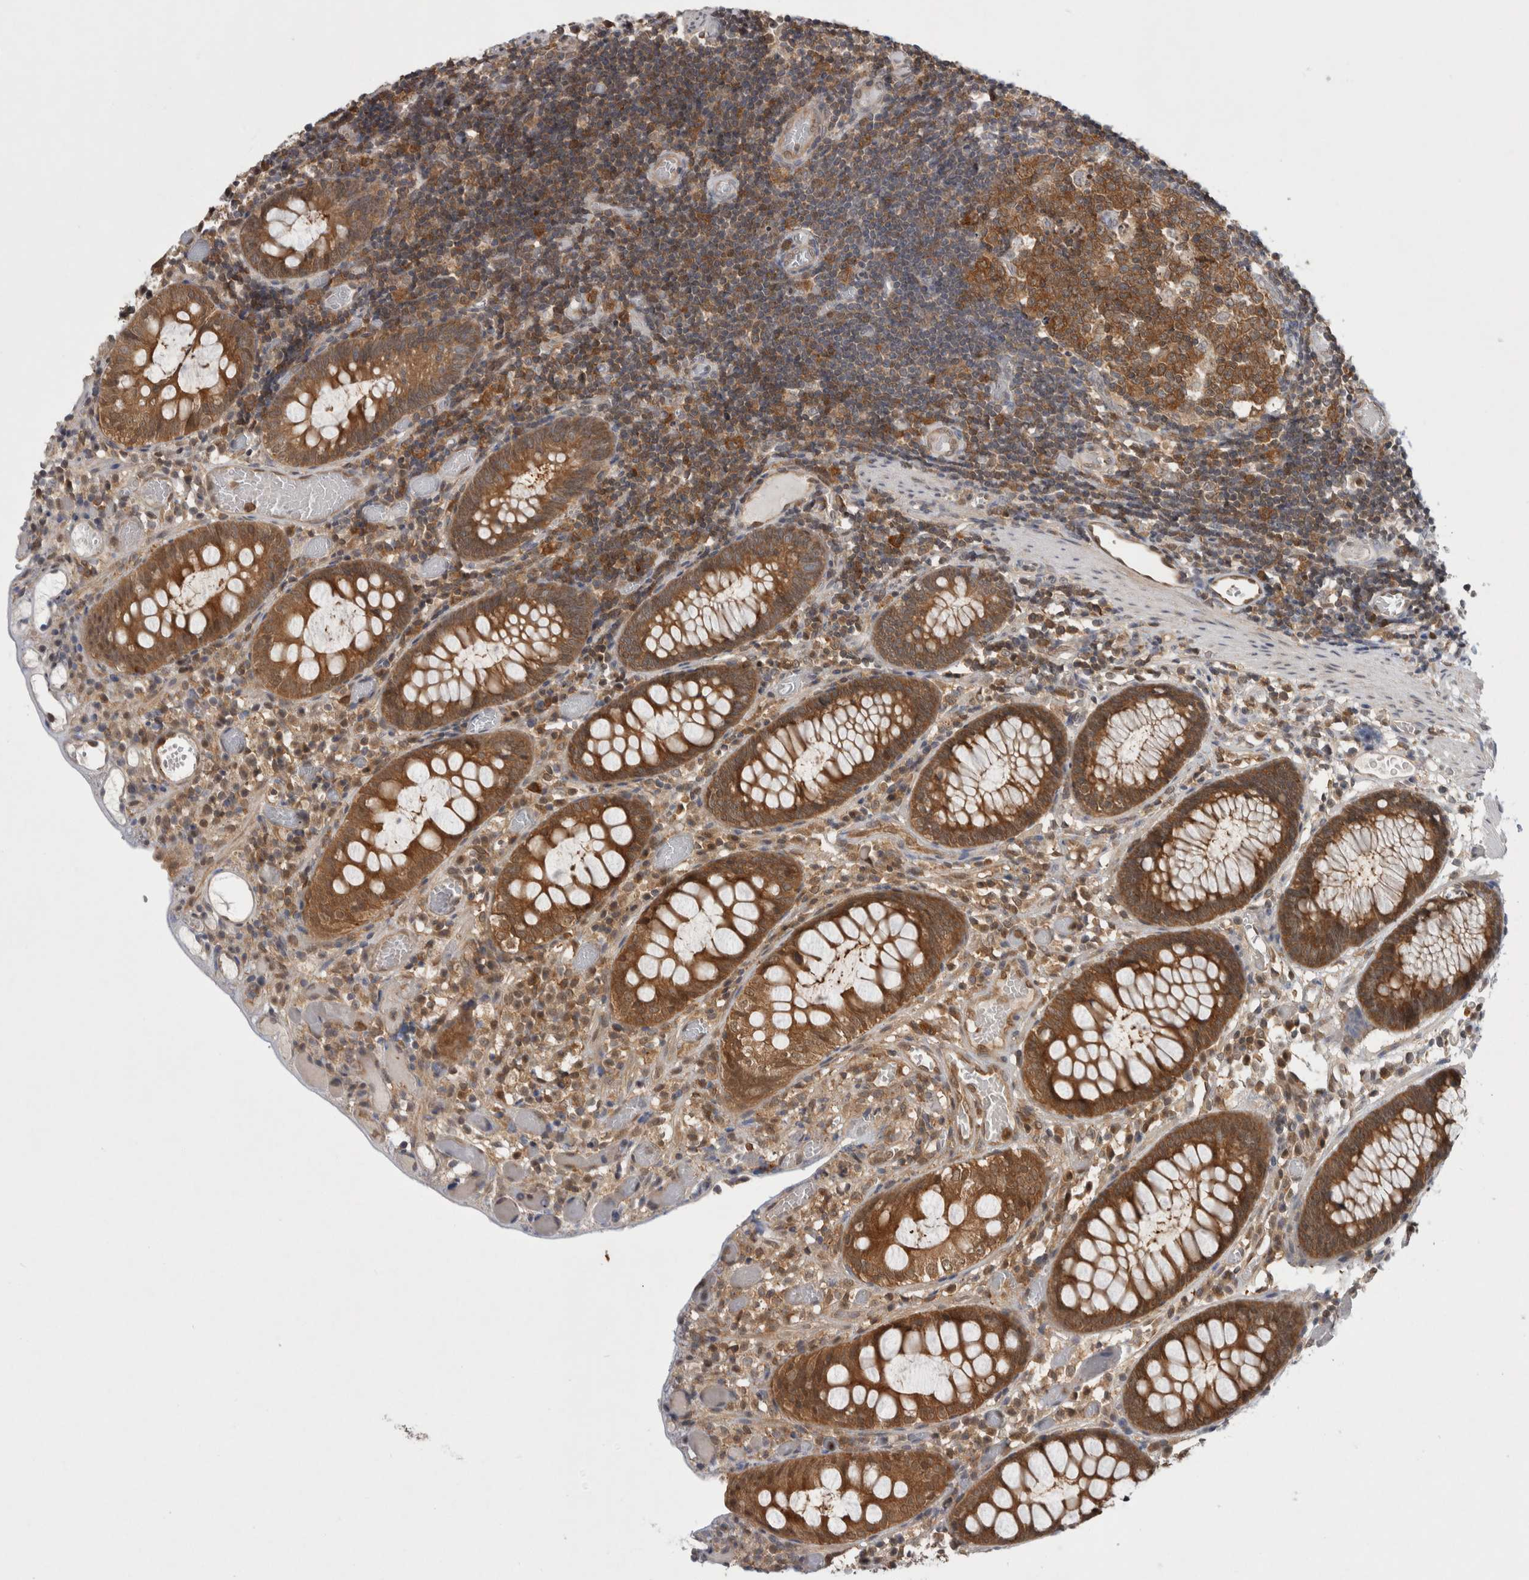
{"staining": {"intensity": "moderate", "quantity": ">75%", "location": "cytoplasmic/membranous,nuclear"}, "tissue": "colon", "cell_type": "Endothelial cells", "image_type": "normal", "snomed": [{"axis": "morphology", "description": "Normal tissue, NOS"}, {"axis": "topography", "description": "Colon"}], "caption": "This is an image of immunohistochemistry (IHC) staining of normal colon, which shows moderate staining in the cytoplasmic/membranous,nuclear of endothelial cells.", "gene": "ASTN2", "patient": {"sex": "male", "age": 14}}